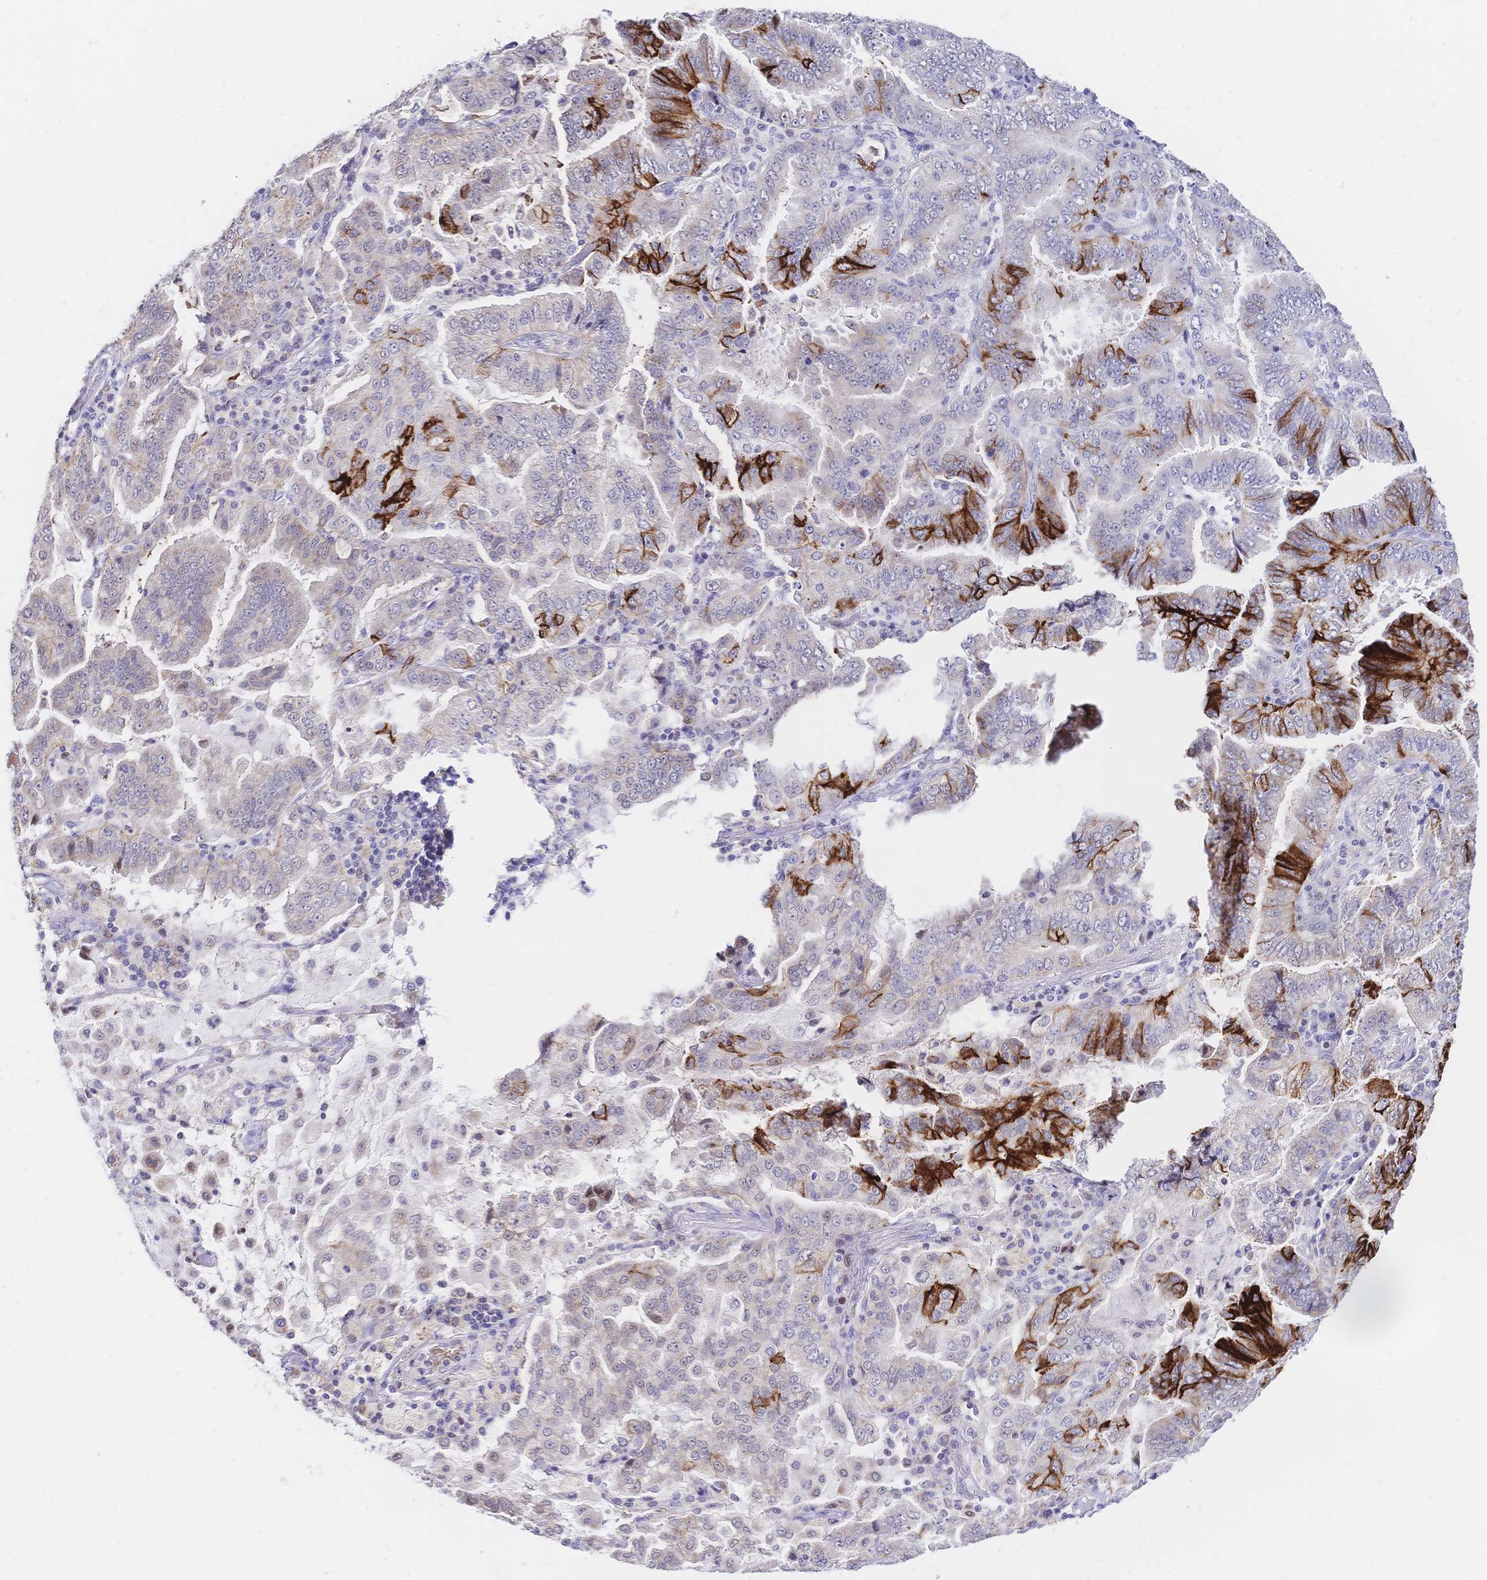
{"staining": {"intensity": "strong", "quantity": "<25%", "location": "cytoplasmic/membranous"}, "tissue": "lung cancer", "cell_type": "Tumor cells", "image_type": "cancer", "snomed": [{"axis": "morphology", "description": "Aneuploidy"}, {"axis": "morphology", "description": "Adenocarcinoma, NOS"}, {"axis": "morphology", "description": "Adenocarcinoma, metastatic, NOS"}, {"axis": "topography", "description": "Lymph node"}, {"axis": "topography", "description": "Lung"}], "caption": "High-power microscopy captured an immunohistochemistry (IHC) photomicrograph of lung cancer (adenocarcinoma), revealing strong cytoplasmic/membranous positivity in approximately <25% of tumor cells. (Stains: DAB in brown, nuclei in blue, Microscopy: brightfield microscopy at high magnification).", "gene": "CLEC18B", "patient": {"sex": "female", "age": 48}}